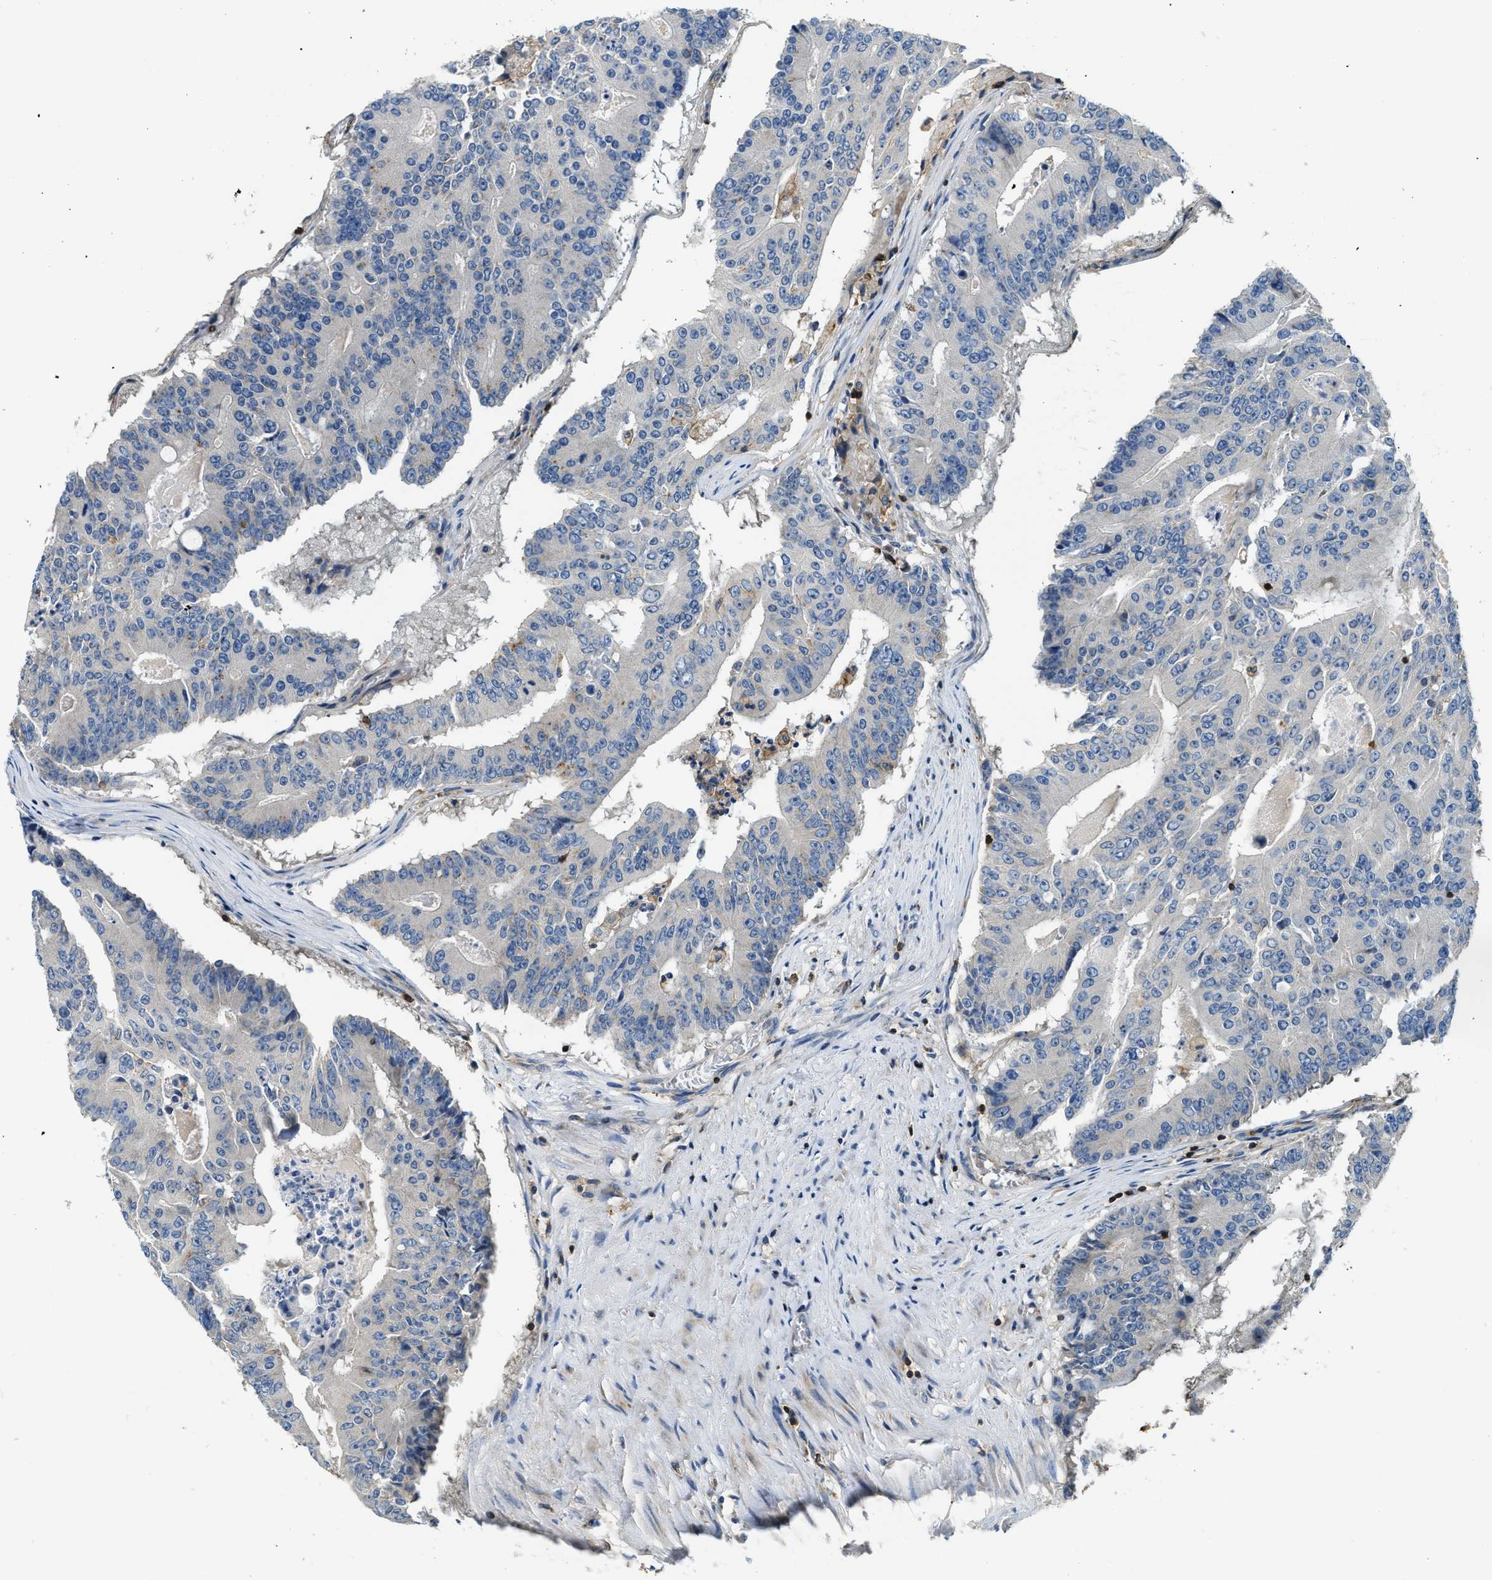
{"staining": {"intensity": "negative", "quantity": "none", "location": "none"}, "tissue": "colorectal cancer", "cell_type": "Tumor cells", "image_type": "cancer", "snomed": [{"axis": "morphology", "description": "Adenocarcinoma, NOS"}, {"axis": "topography", "description": "Colon"}], "caption": "High magnification brightfield microscopy of colorectal cancer stained with DAB (3,3'-diaminobenzidine) (brown) and counterstained with hematoxylin (blue): tumor cells show no significant positivity.", "gene": "MYO1G", "patient": {"sex": "male", "age": 87}}